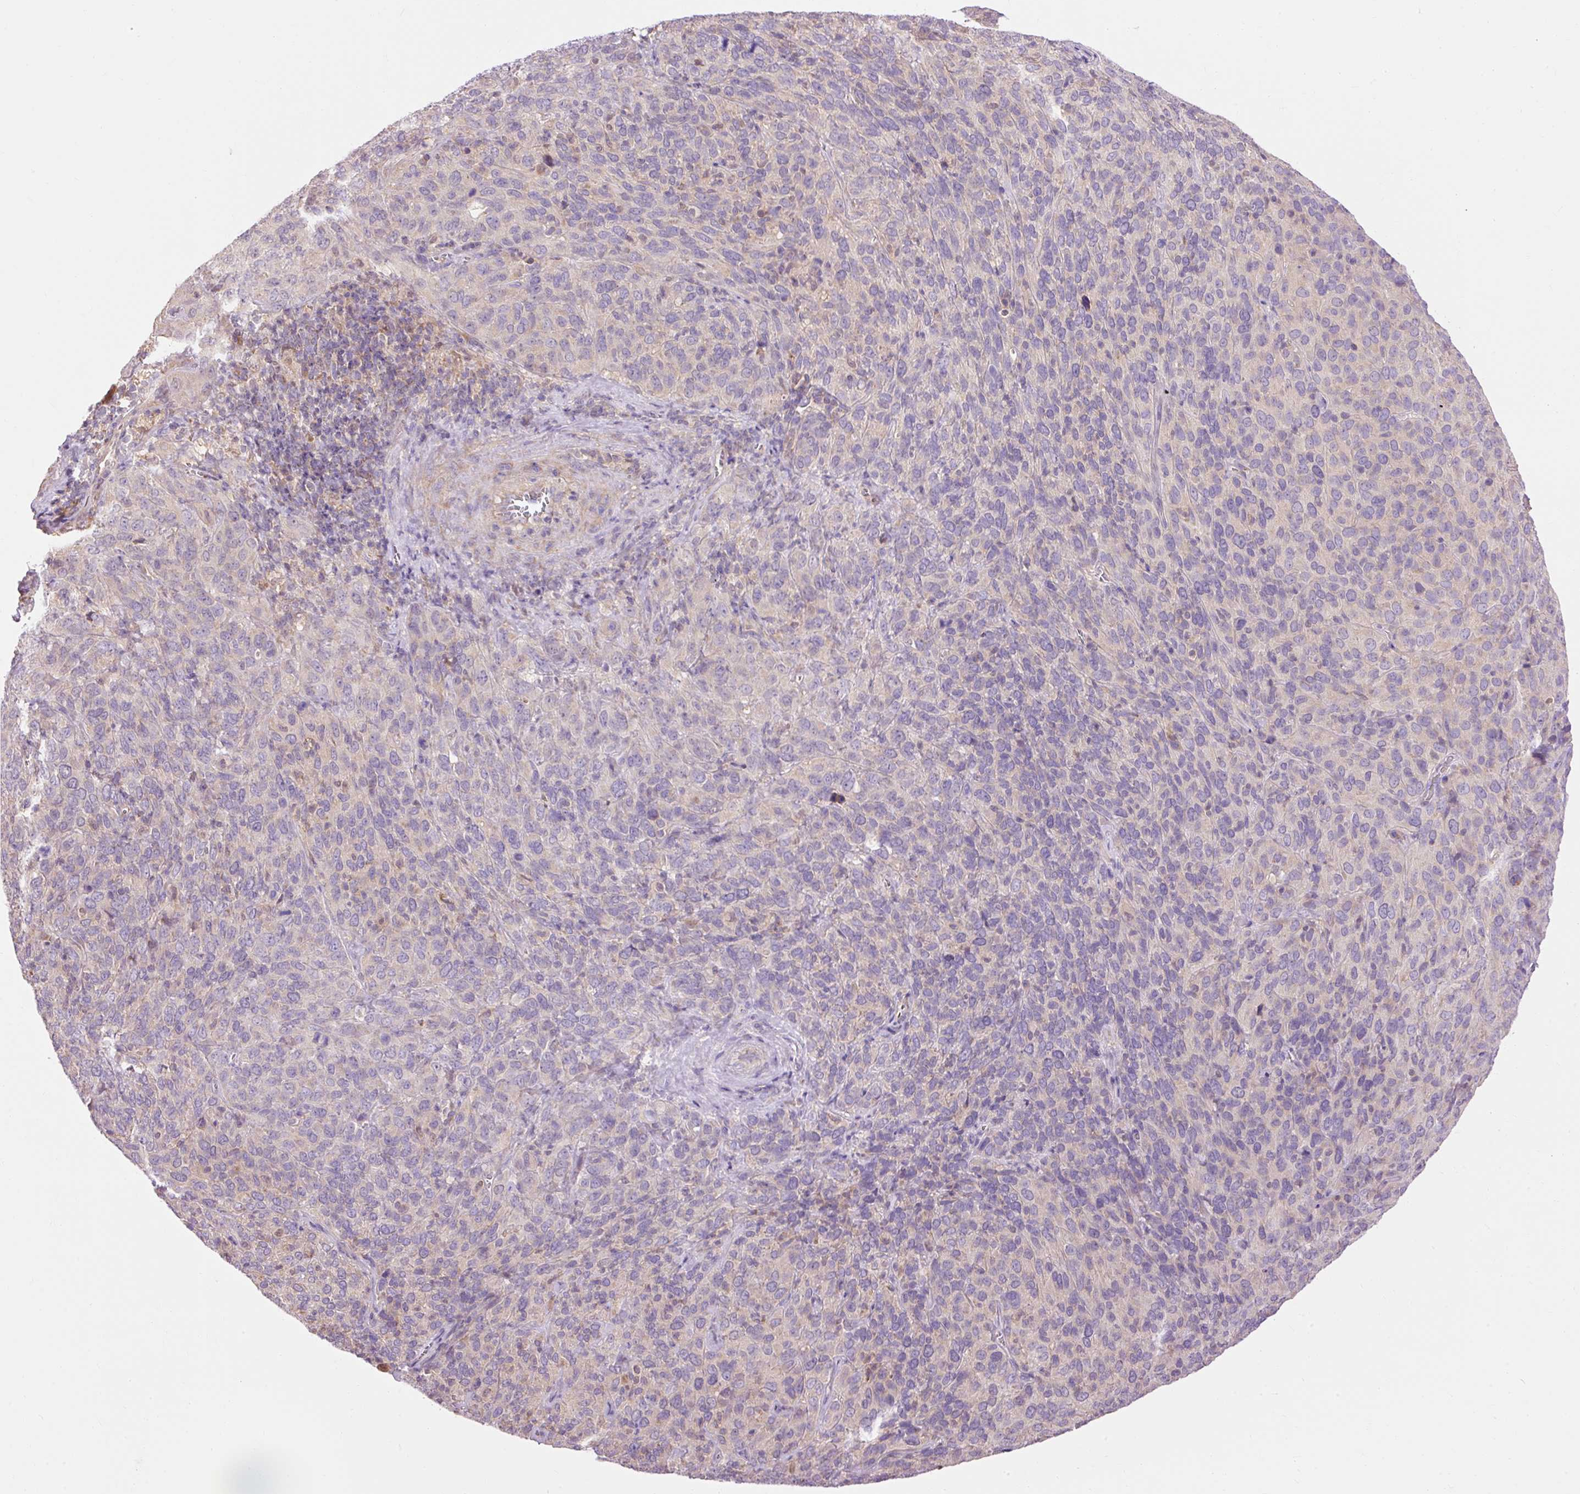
{"staining": {"intensity": "negative", "quantity": "none", "location": "none"}, "tissue": "cervical cancer", "cell_type": "Tumor cells", "image_type": "cancer", "snomed": [{"axis": "morphology", "description": "Normal tissue, NOS"}, {"axis": "morphology", "description": "Squamous cell carcinoma, NOS"}, {"axis": "topography", "description": "Cervix"}], "caption": "High power microscopy histopathology image of an IHC image of cervical cancer (squamous cell carcinoma), revealing no significant expression in tumor cells.", "gene": "IMMT", "patient": {"sex": "female", "age": 51}}